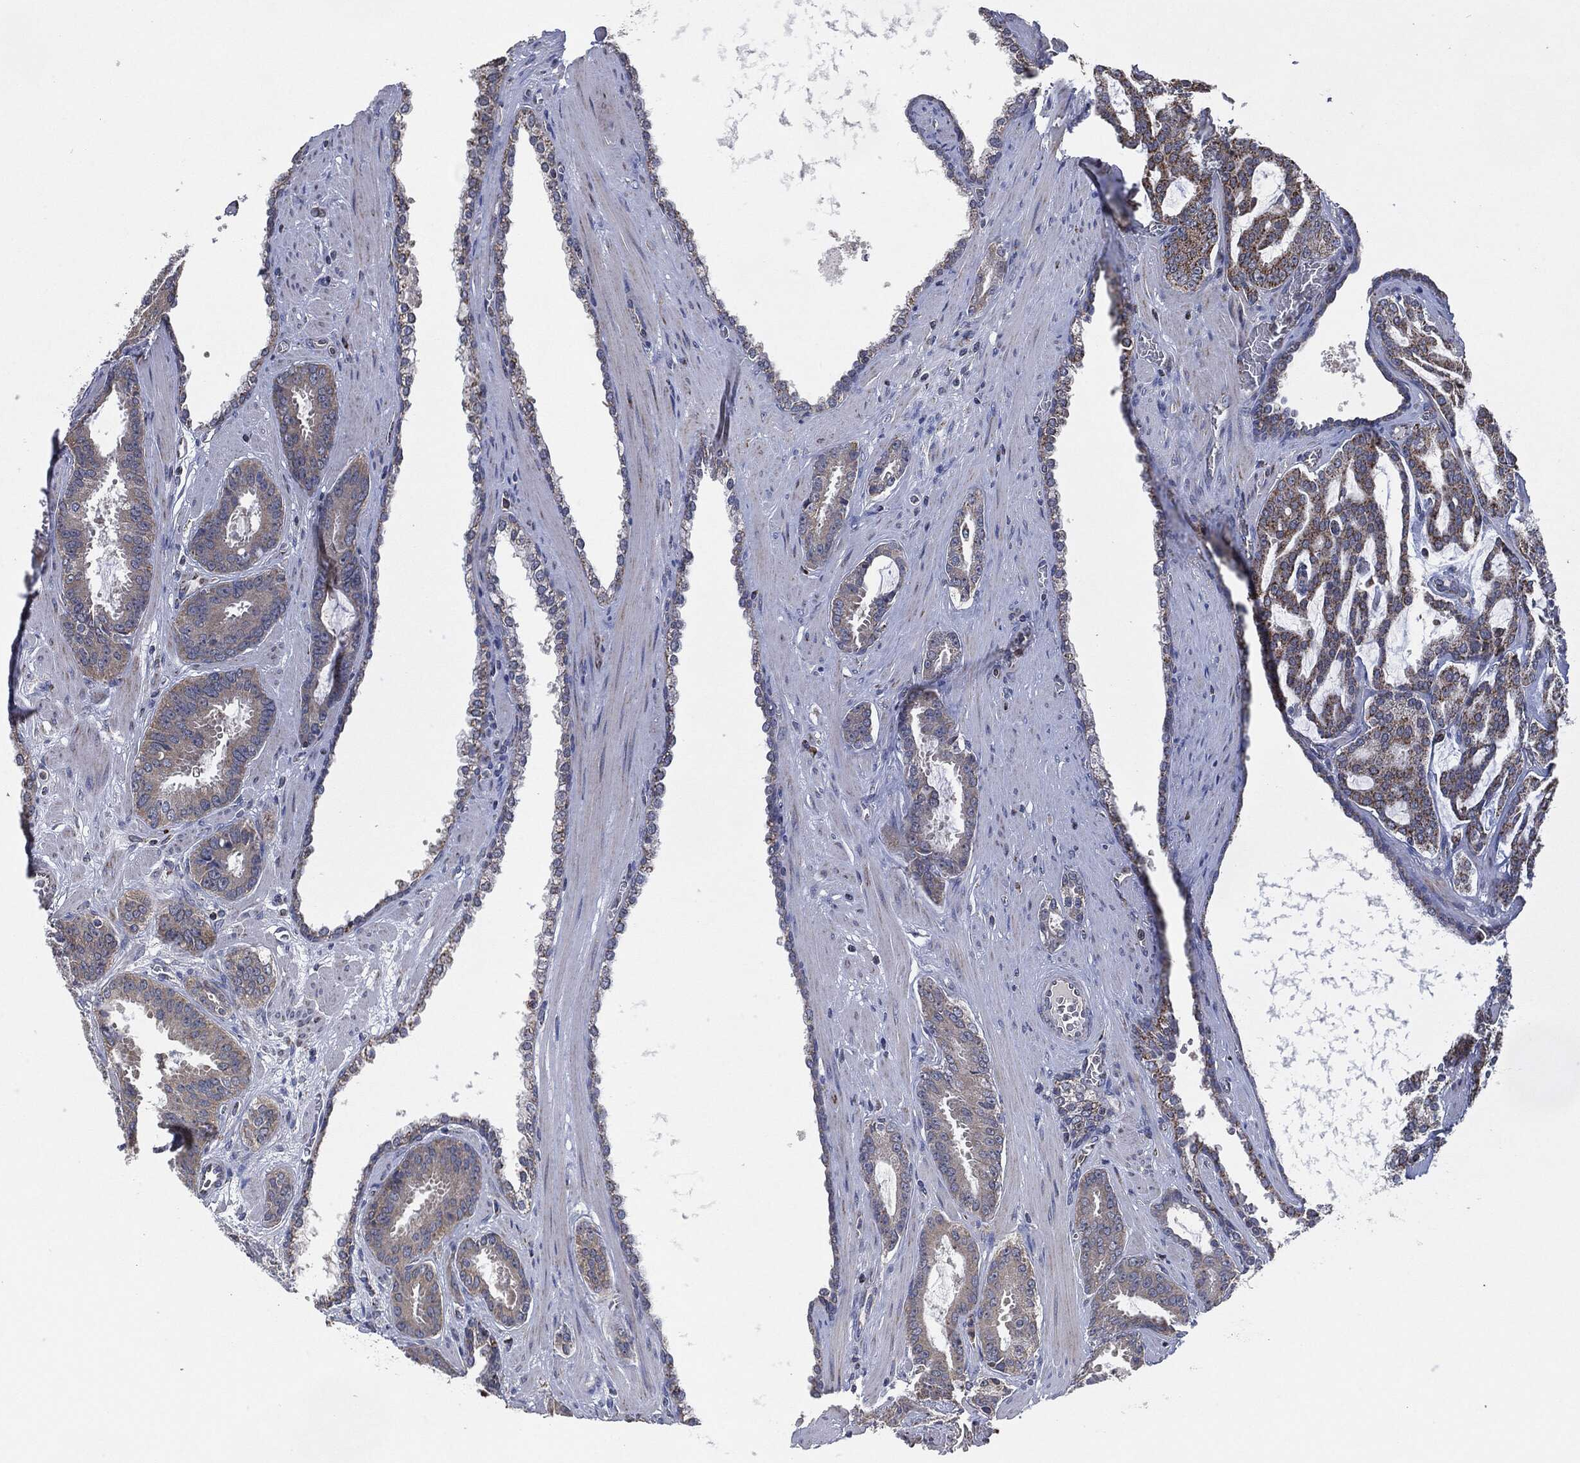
{"staining": {"intensity": "moderate", "quantity": "25%-75%", "location": "cytoplasmic/membranous"}, "tissue": "prostate cancer", "cell_type": "Tumor cells", "image_type": "cancer", "snomed": [{"axis": "morphology", "description": "Adenocarcinoma, NOS"}, {"axis": "topography", "description": "Prostate"}], "caption": "Protein expression by immunohistochemistry demonstrates moderate cytoplasmic/membranous positivity in approximately 25%-75% of tumor cells in prostate adenocarcinoma.", "gene": "NDUFV2", "patient": {"sex": "male", "age": 67}}